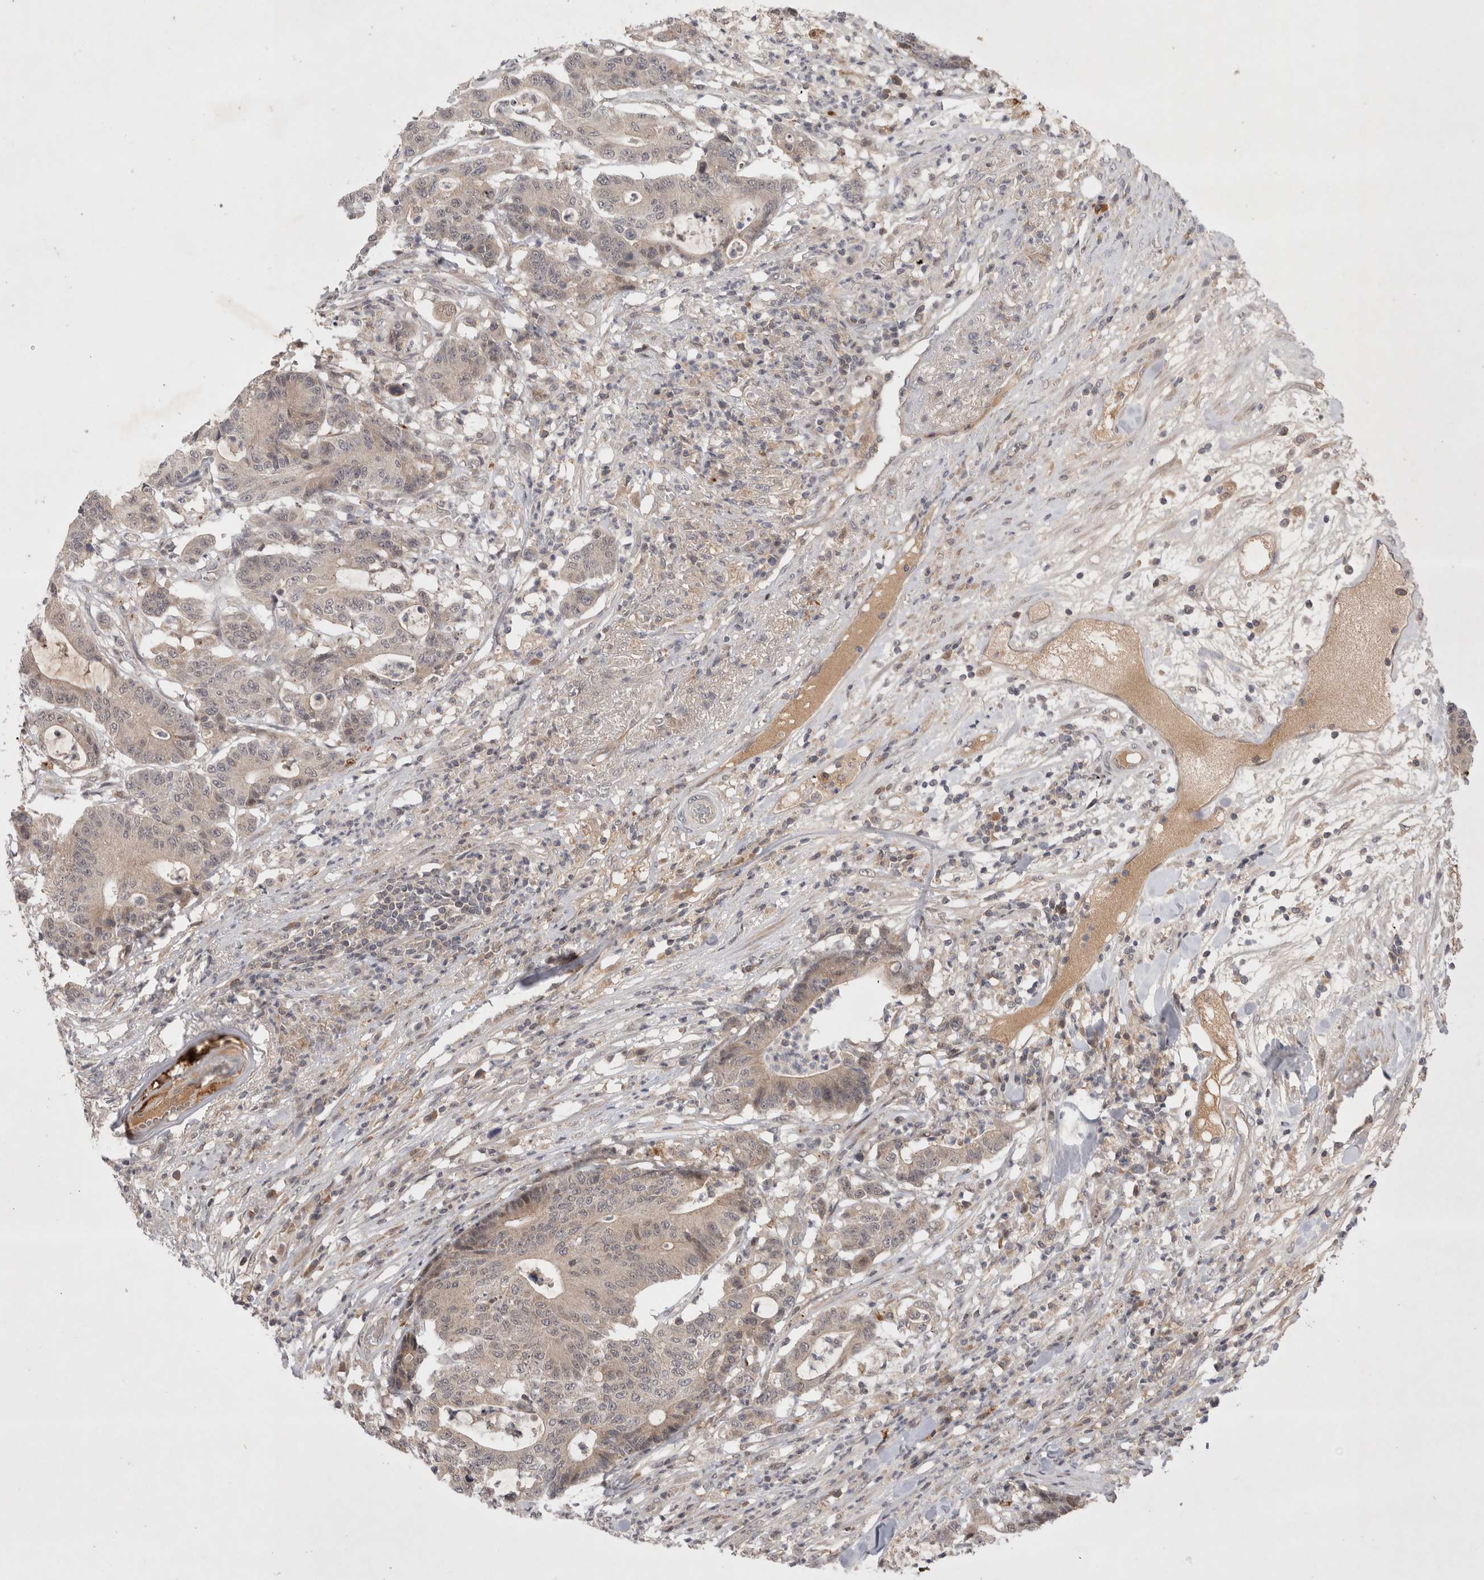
{"staining": {"intensity": "weak", "quantity": "<25%", "location": "cytoplasmic/membranous"}, "tissue": "colorectal cancer", "cell_type": "Tumor cells", "image_type": "cancer", "snomed": [{"axis": "morphology", "description": "Adenocarcinoma, NOS"}, {"axis": "topography", "description": "Colon"}], "caption": "Immunohistochemistry (IHC) of human colorectal adenocarcinoma demonstrates no positivity in tumor cells. (DAB immunohistochemistry with hematoxylin counter stain).", "gene": "PLEKHM1", "patient": {"sex": "female", "age": 84}}